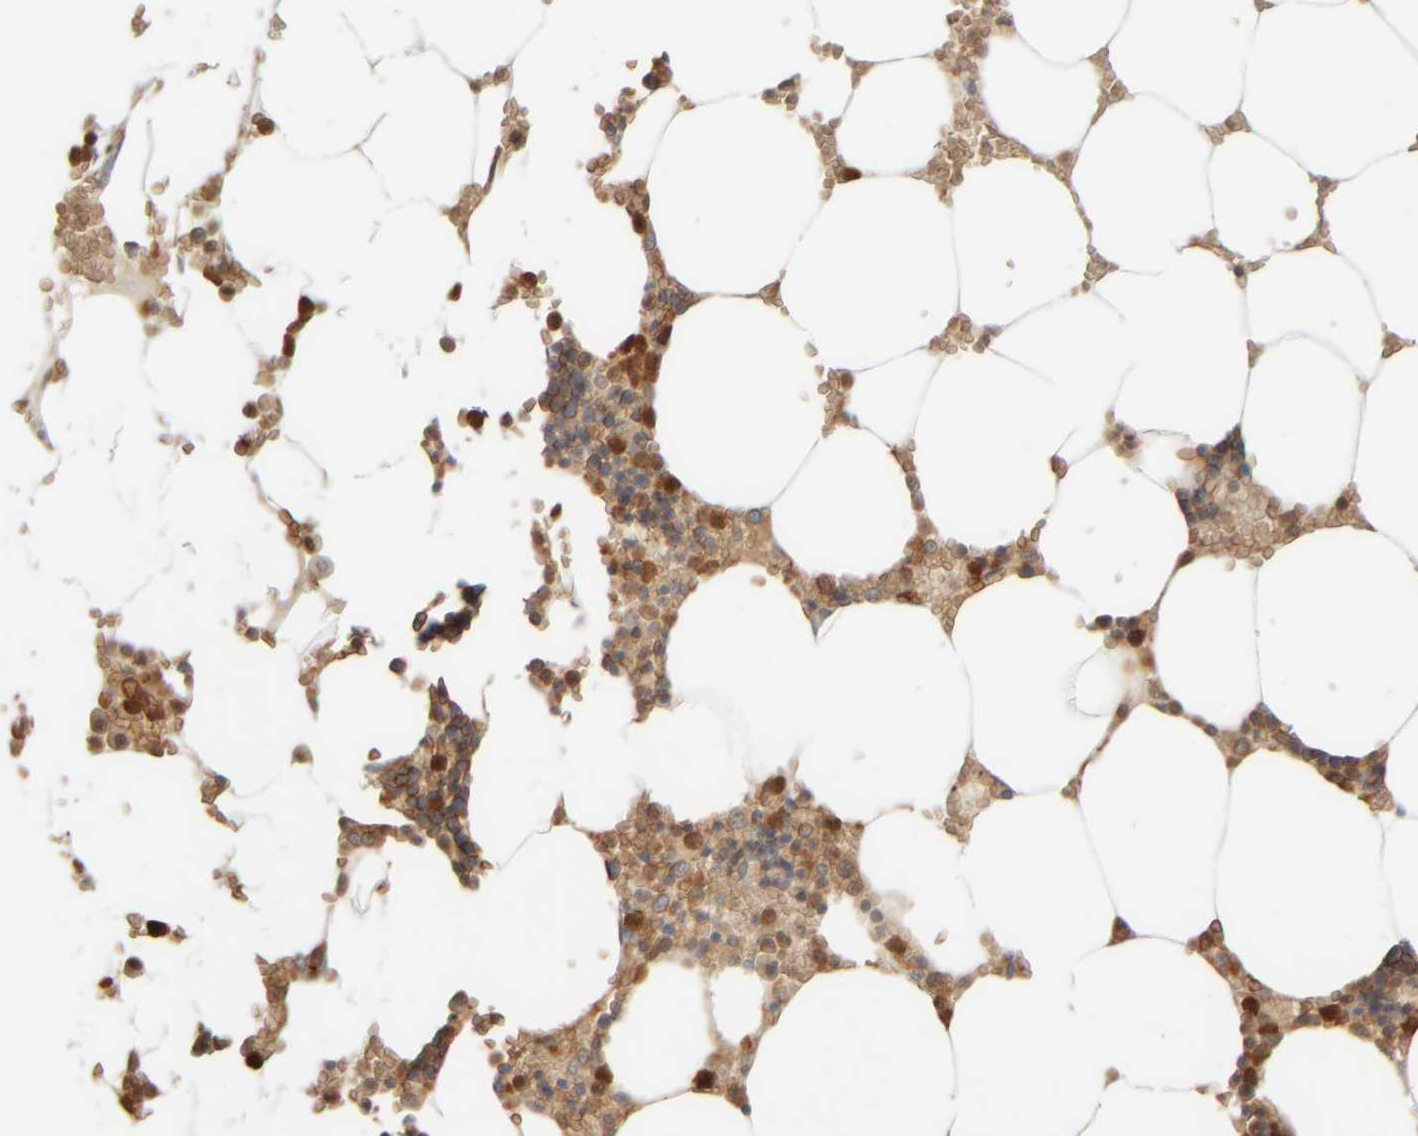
{"staining": {"intensity": "moderate", "quantity": ">75%", "location": "cytoplasmic/membranous"}, "tissue": "bone marrow", "cell_type": "Hematopoietic cells", "image_type": "normal", "snomed": [{"axis": "morphology", "description": "Normal tissue, NOS"}, {"axis": "topography", "description": "Bone marrow"}], "caption": "A micrograph showing moderate cytoplasmic/membranous positivity in approximately >75% of hematopoietic cells in benign bone marrow, as visualized by brown immunohistochemical staining.", "gene": "AARSD1", "patient": {"sex": "male", "age": 70}}